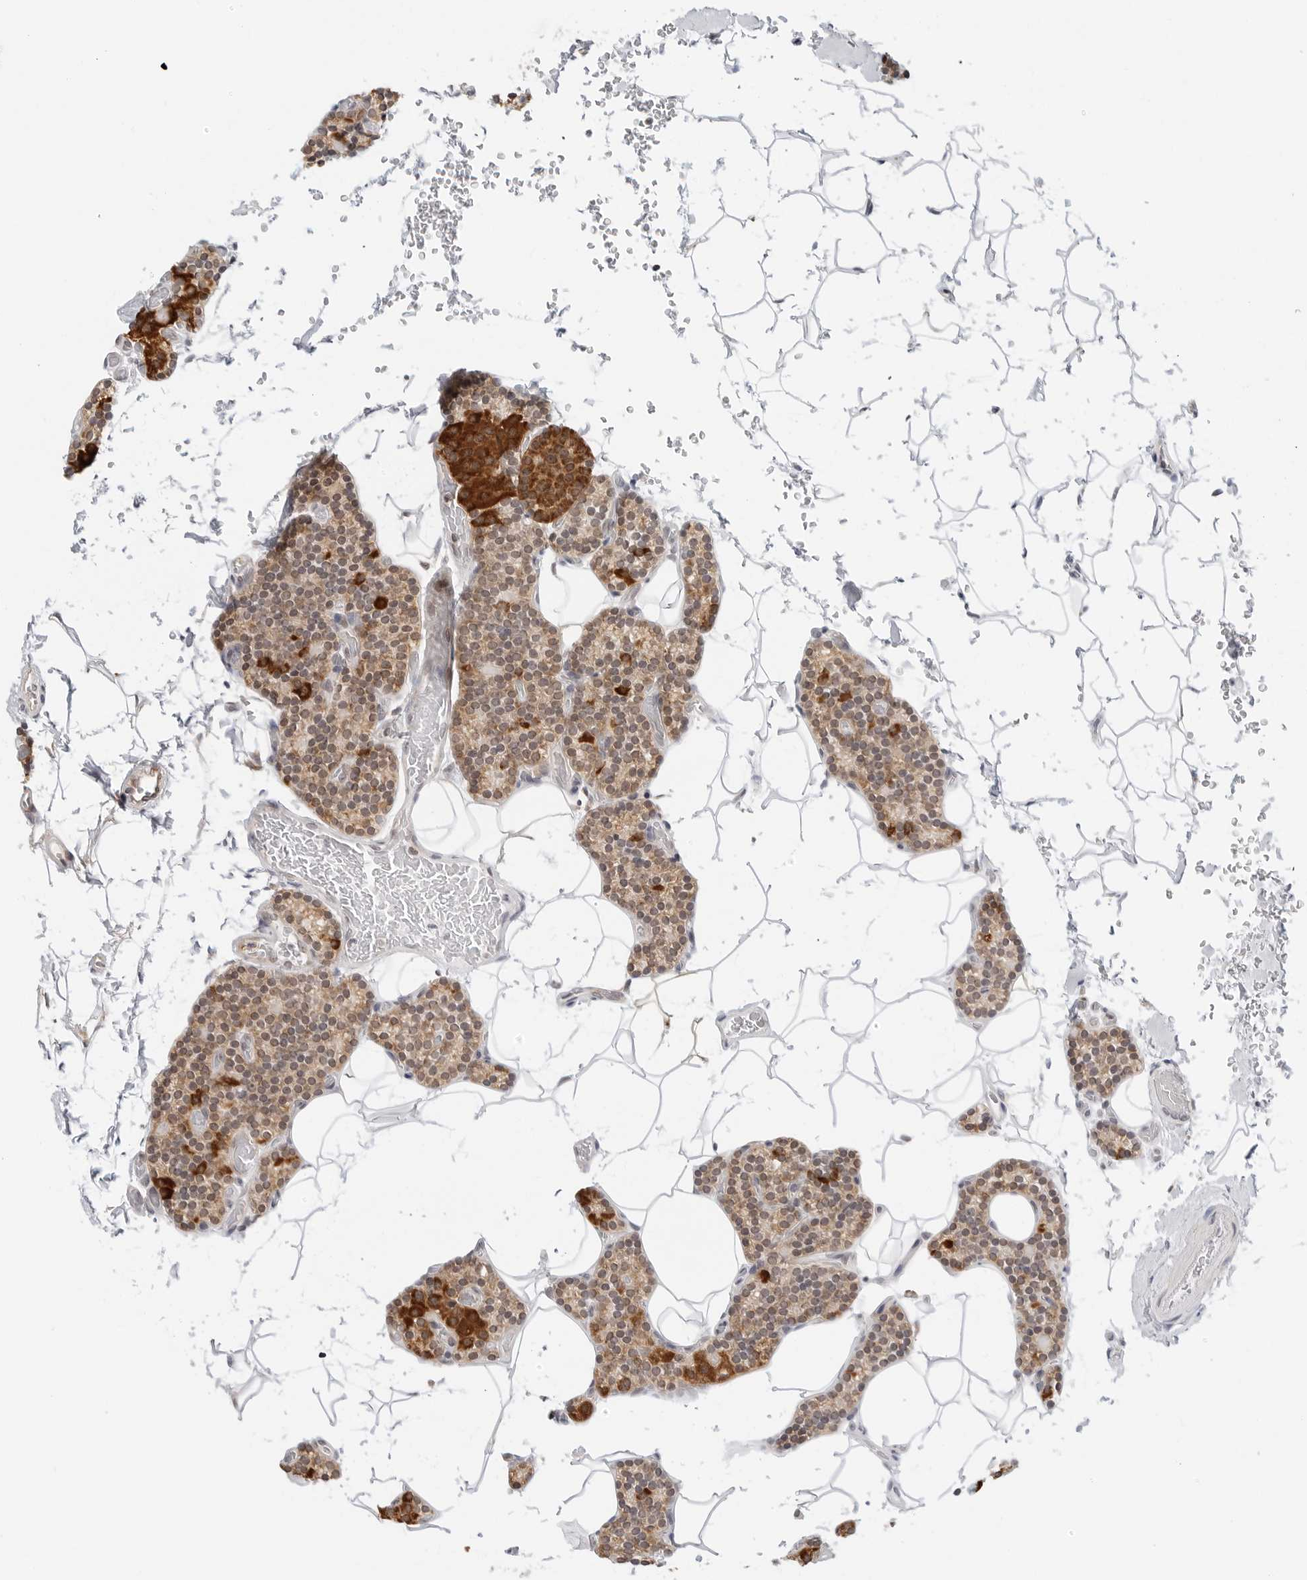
{"staining": {"intensity": "moderate", "quantity": ">75%", "location": "cytoplasmic/membranous"}, "tissue": "parathyroid gland", "cell_type": "Glandular cells", "image_type": "normal", "snomed": [{"axis": "morphology", "description": "Normal tissue, NOS"}, {"axis": "topography", "description": "Parathyroid gland"}], "caption": "DAB (3,3'-diaminobenzidine) immunohistochemical staining of normal parathyroid gland displays moderate cytoplasmic/membranous protein positivity in about >75% of glandular cells.", "gene": "POLR3GL", "patient": {"sex": "male", "age": 52}}